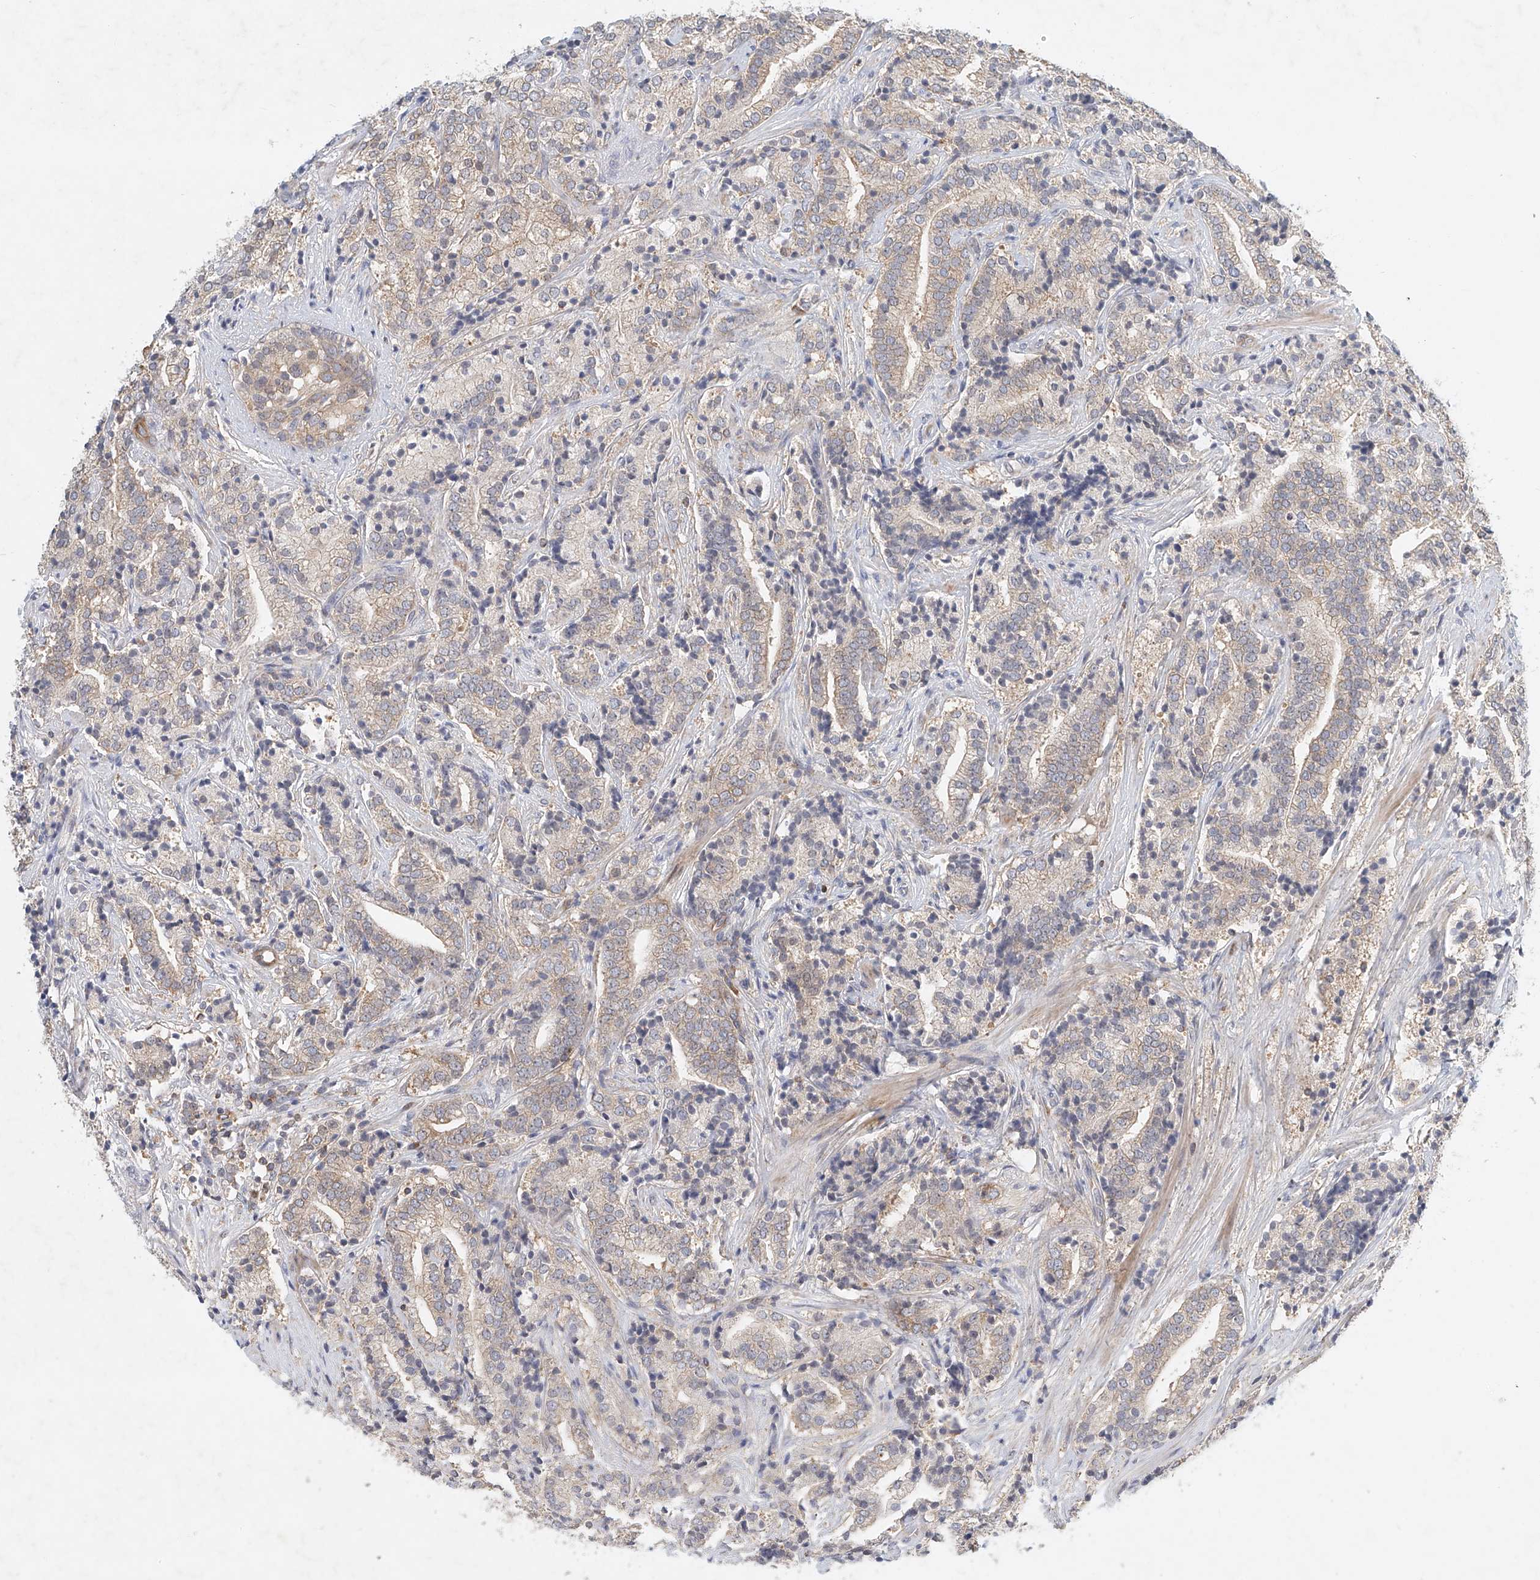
{"staining": {"intensity": "weak", "quantity": "<25%", "location": "cytoplasmic/membranous"}, "tissue": "prostate cancer", "cell_type": "Tumor cells", "image_type": "cancer", "snomed": [{"axis": "morphology", "description": "Adenocarcinoma, High grade"}, {"axis": "topography", "description": "Prostate"}], "caption": "Protein analysis of prostate adenocarcinoma (high-grade) displays no significant positivity in tumor cells.", "gene": "CARMIL1", "patient": {"sex": "male", "age": 57}}